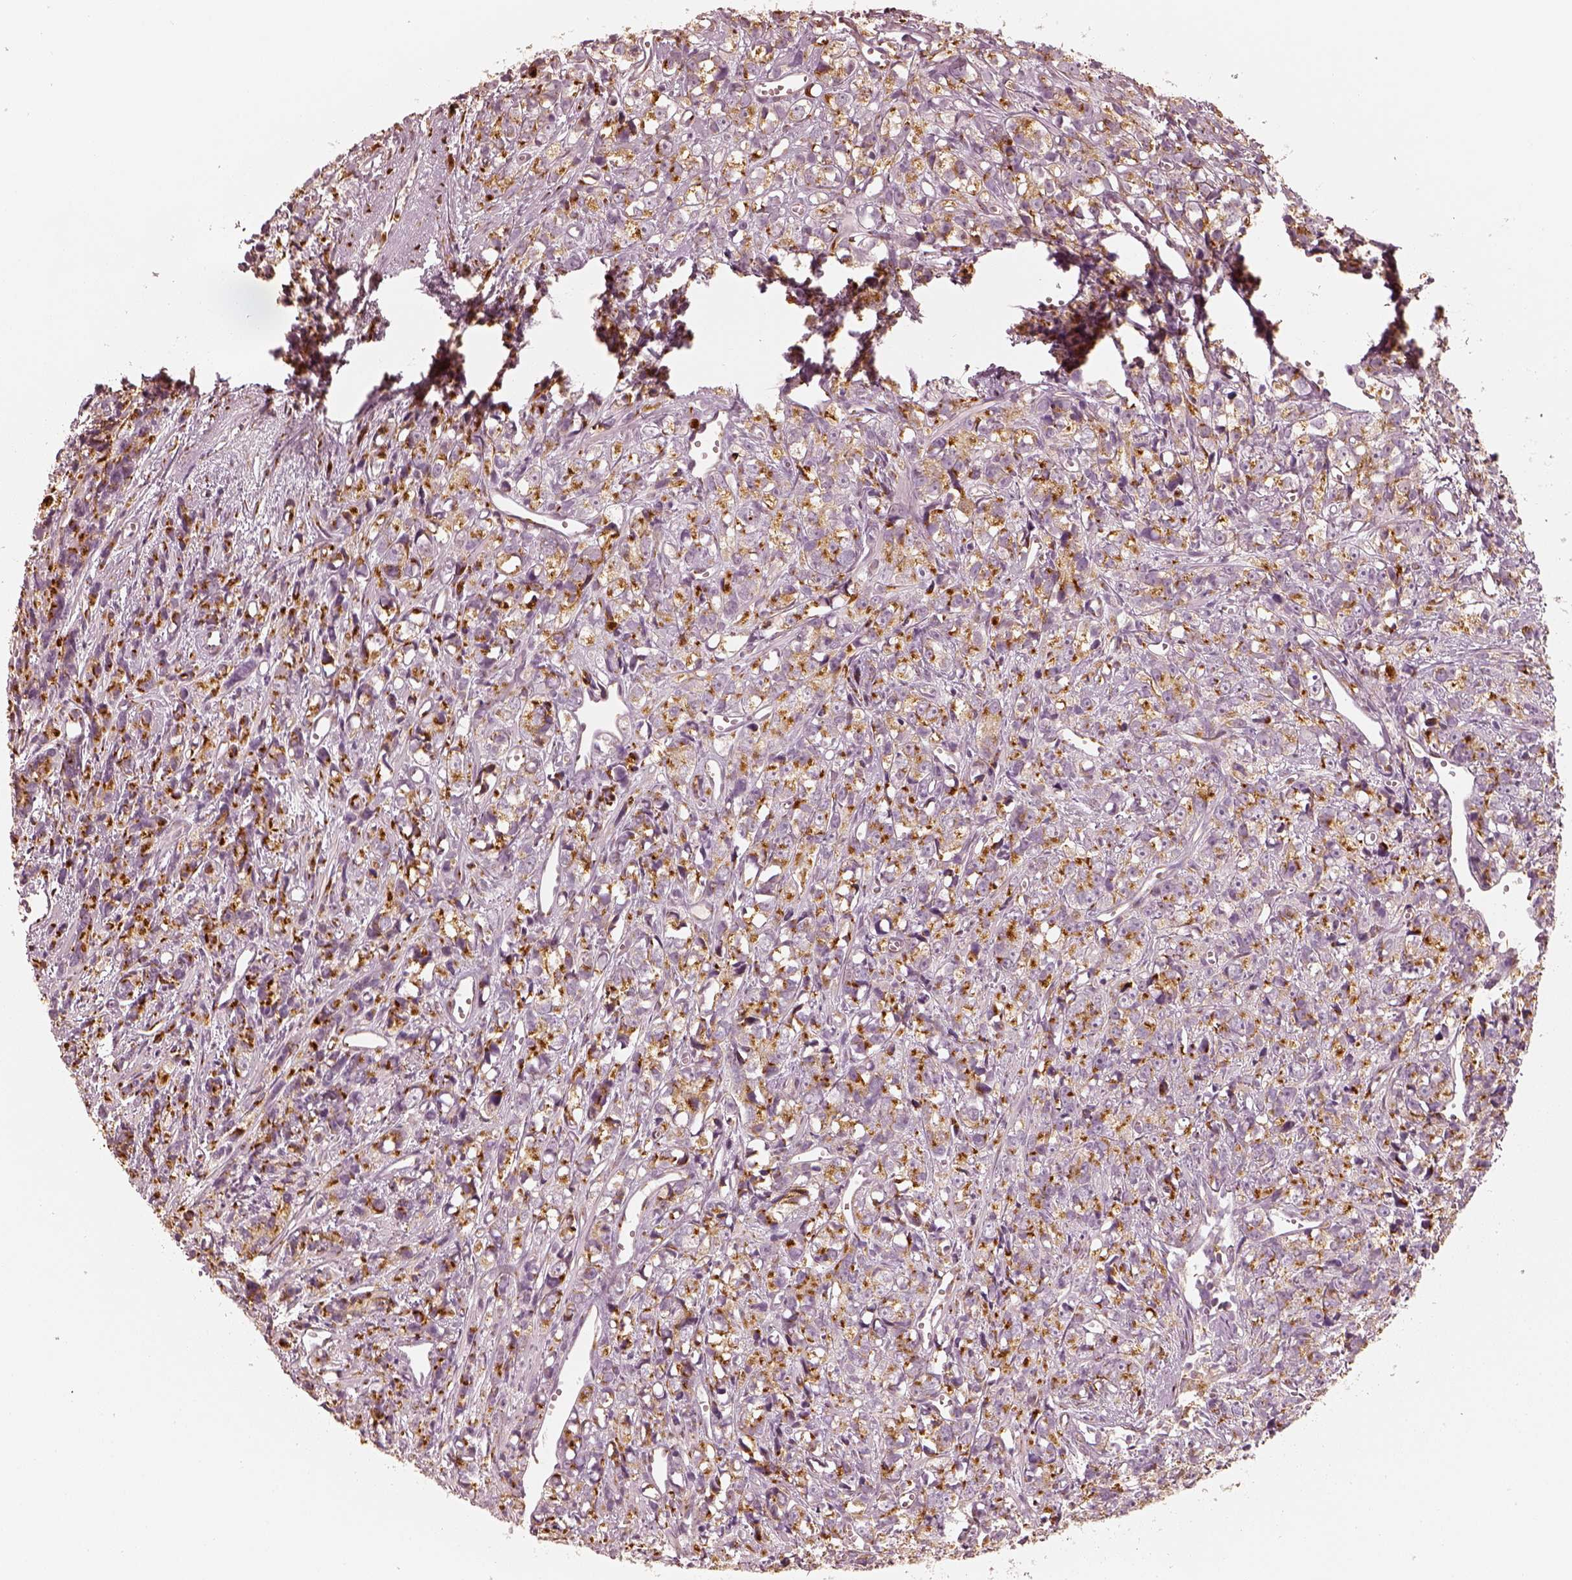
{"staining": {"intensity": "moderate", "quantity": "25%-75%", "location": "cytoplasmic/membranous"}, "tissue": "prostate cancer", "cell_type": "Tumor cells", "image_type": "cancer", "snomed": [{"axis": "morphology", "description": "Adenocarcinoma, High grade"}, {"axis": "topography", "description": "Prostate"}], "caption": "Prostate cancer (adenocarcinoma (high-grade)) was stained to show a protein in brown. There is medium levels of moderate cytoplasmic/membranous positivity in approximately 25%-75% of tumor cells.", "gene": "GORASP2", "patient": {"sex": "male", "age": 77}}